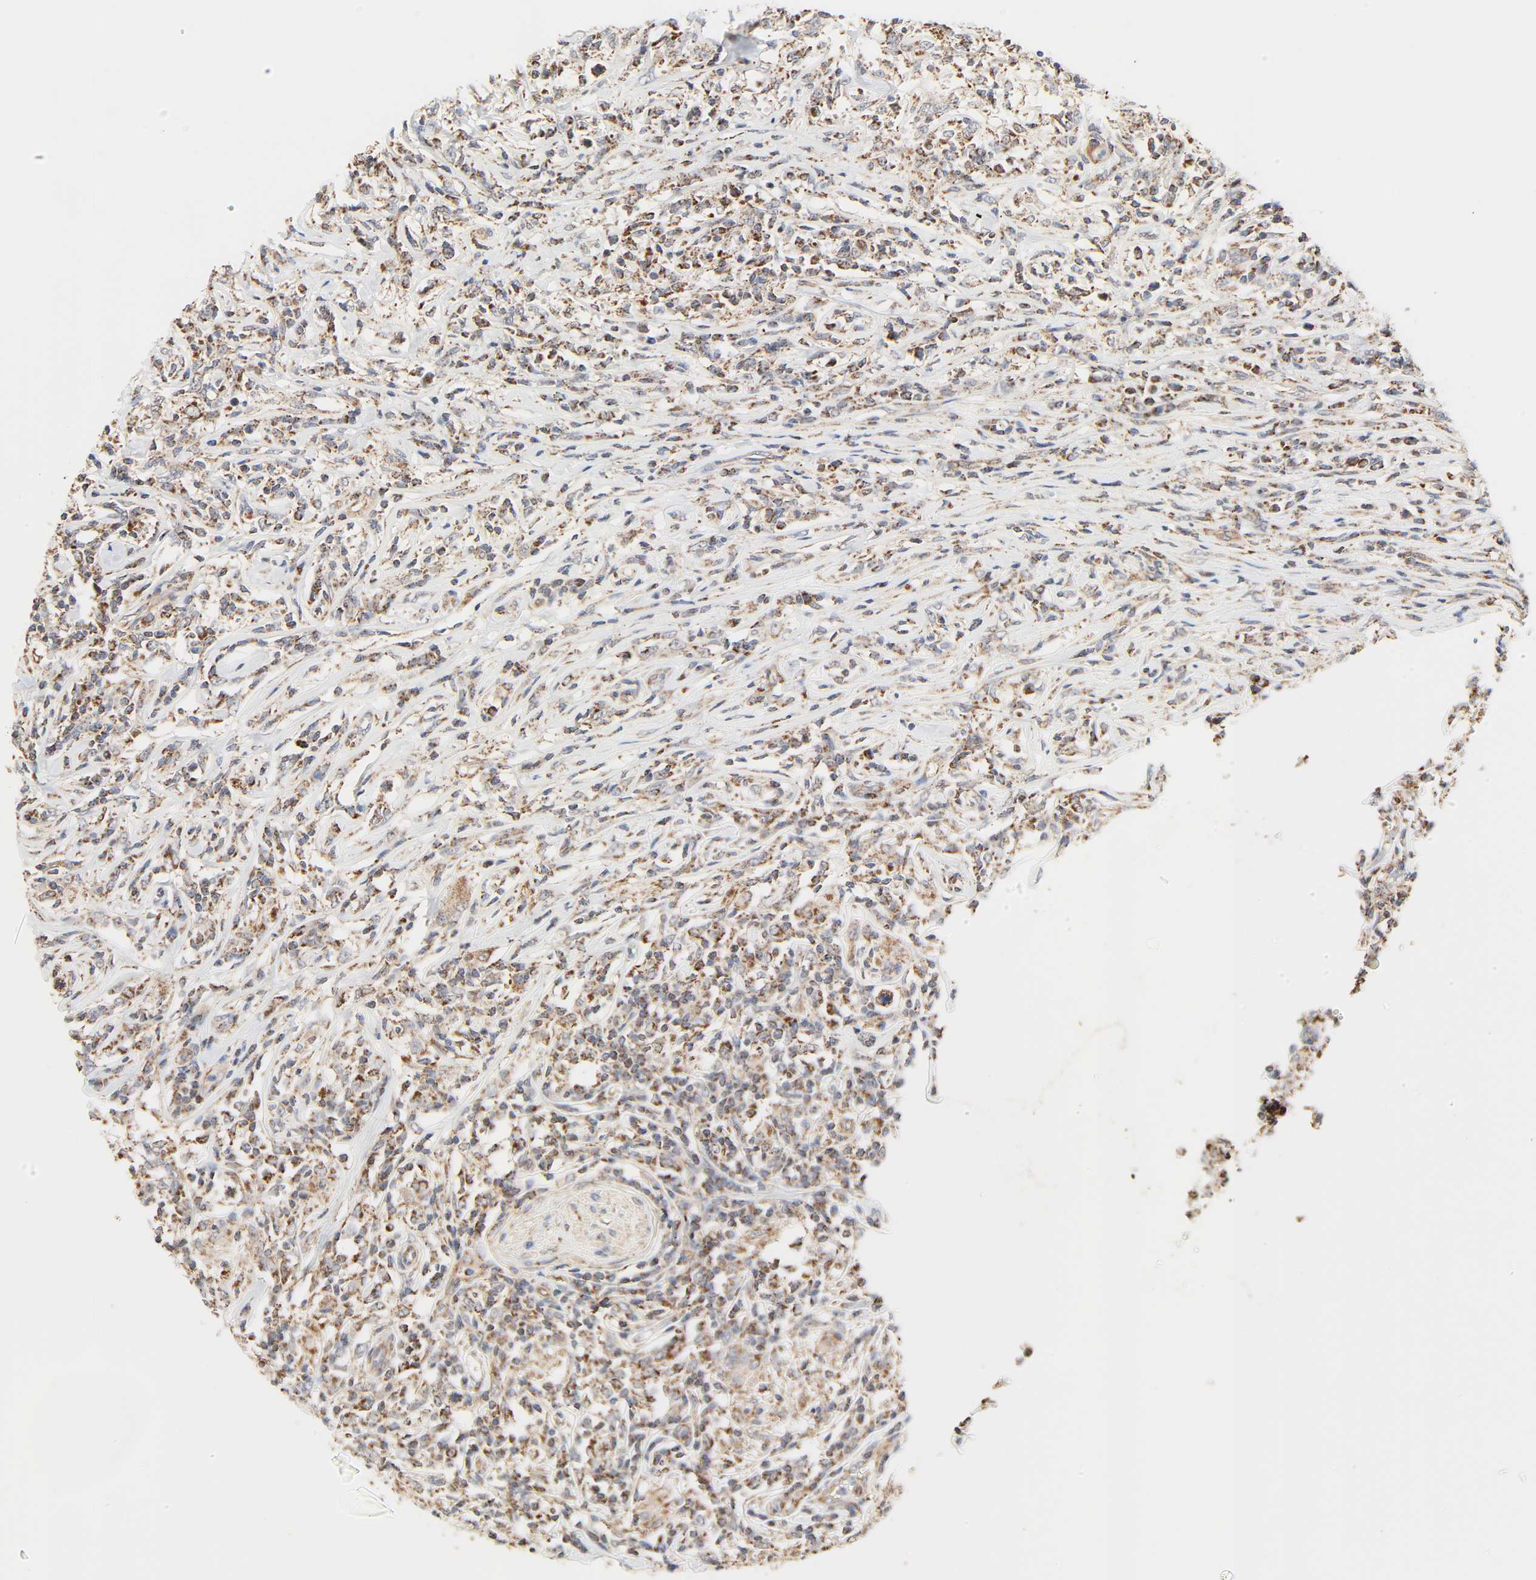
{"staining": {"intensity": "moderate", "quantity": ">75%", "location": "cytoplasmic/membranous"}, "tissue": "lymphoma", "cell_type": "Tumor cells", "image_type": "cancer", "snomed": [{"axis": "morphology", "description": "Malignant lymphoma, non-Hodgkin's type, High grade"}, {"axis": "topography", "description": "Lymph node"}], "caption": "Tumor cells display medium levels of moderate cytoplasmic/membranous staining in approximately >75% of cells in human malignant lymphoma, non-Hodgkin's type (high-grade). (Stains: DAB (3,3'-diaminobenzidine) in brown, nuclei in blue, Microscopy: brightfield microscopy at high magnification).", "gene": "ZMAT5", "patient": {"sex": "female", "age": 84}}